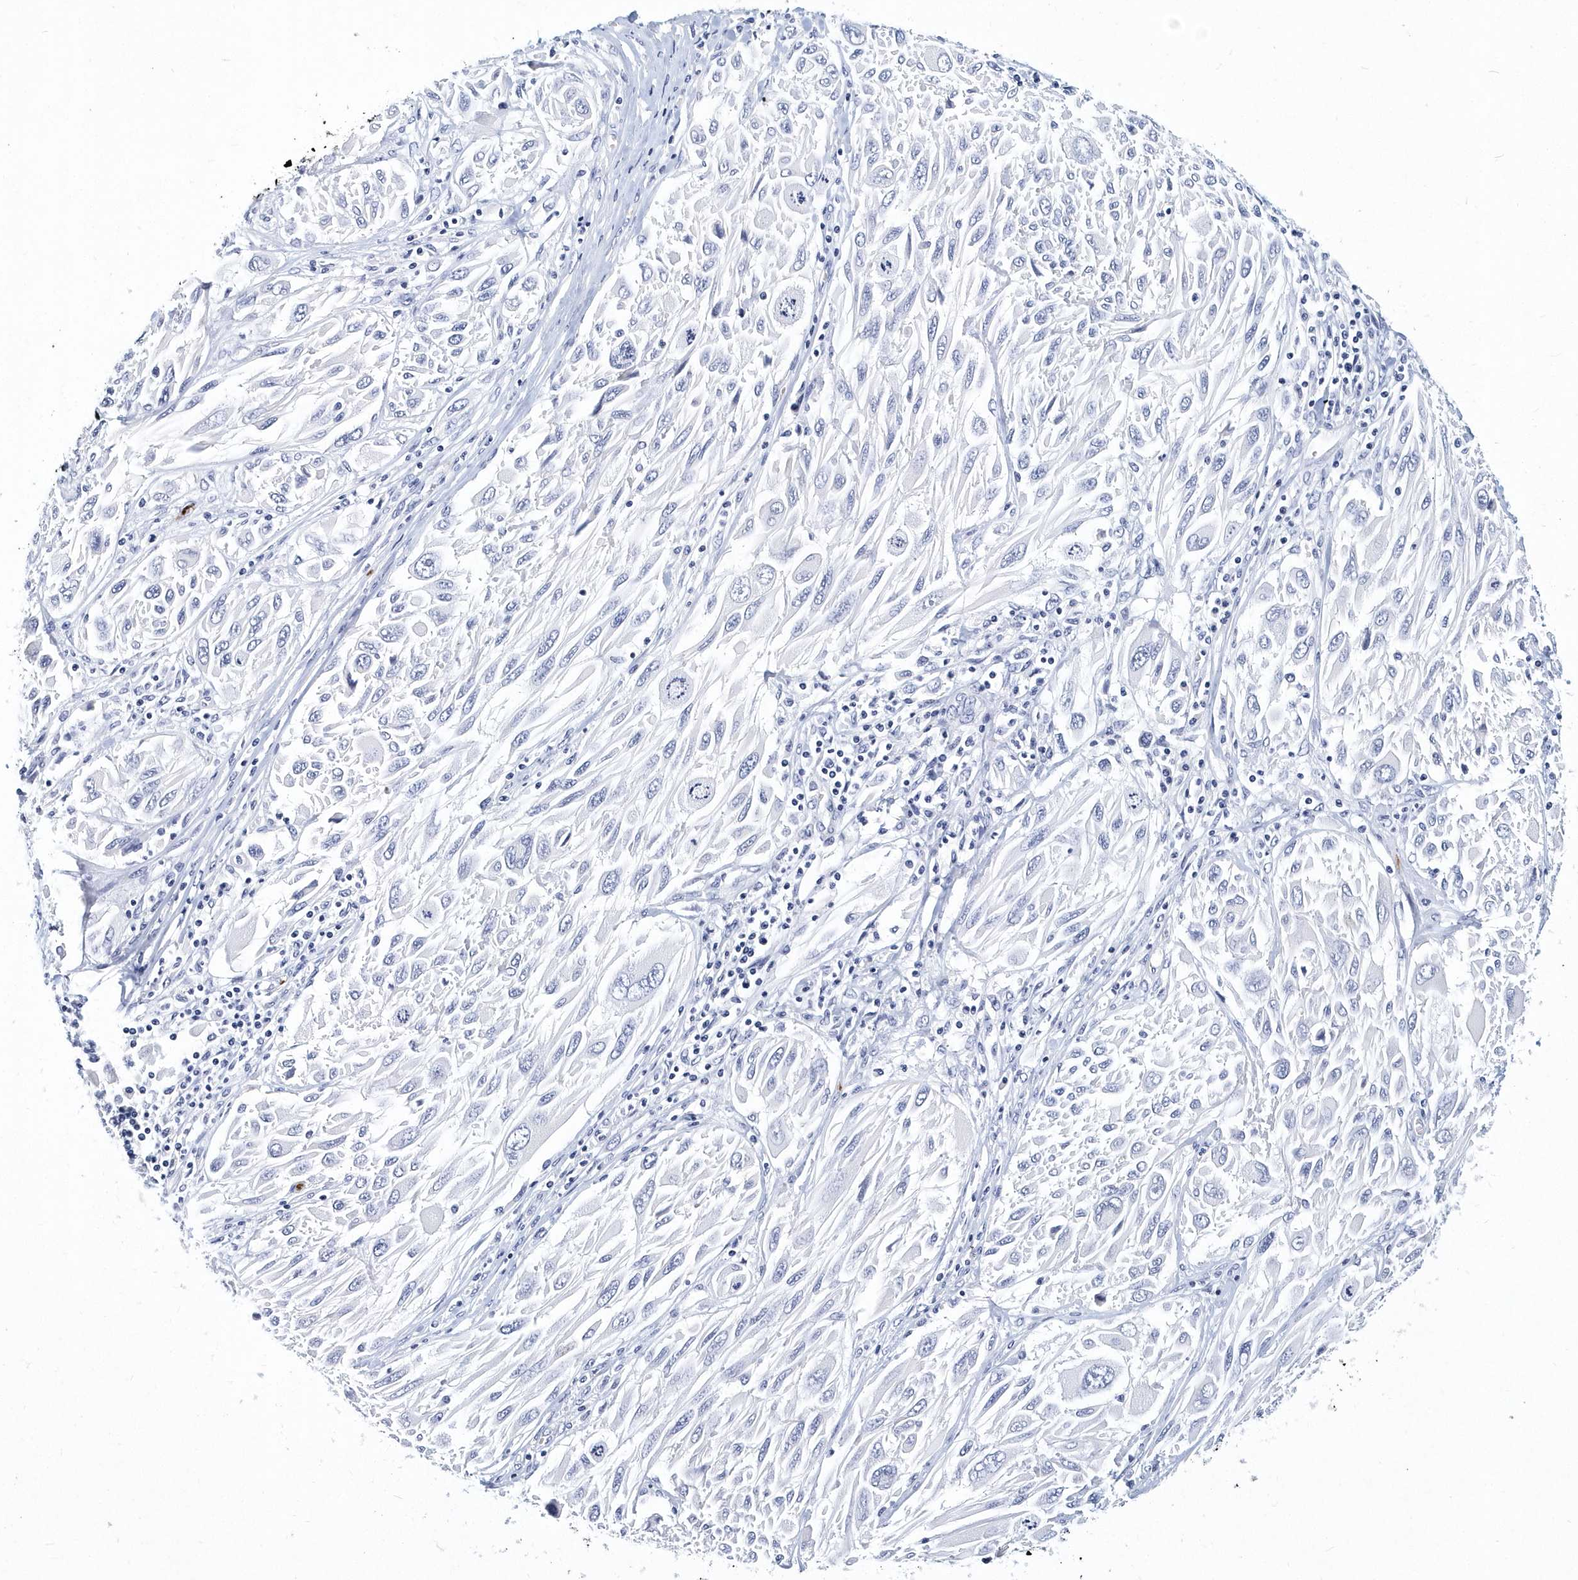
{"staining": {"intensity": "negative", "quantity": "none", "location": "none"}, "tissue": "melanoma", "cell_type": "Tumor cells", "image_type": "cancer", "snomed": [{"axis": "morphology", "description": "Malignant melanoma, NOS"}, {"axis": "topography", "description": "Skin"}], "caption": "Melanoma stained for a protein using immunohistochemistry reveals no expression tumor cells.", "gene": "ITGA2B", "patient": {"sex": "female", "age": 91}}